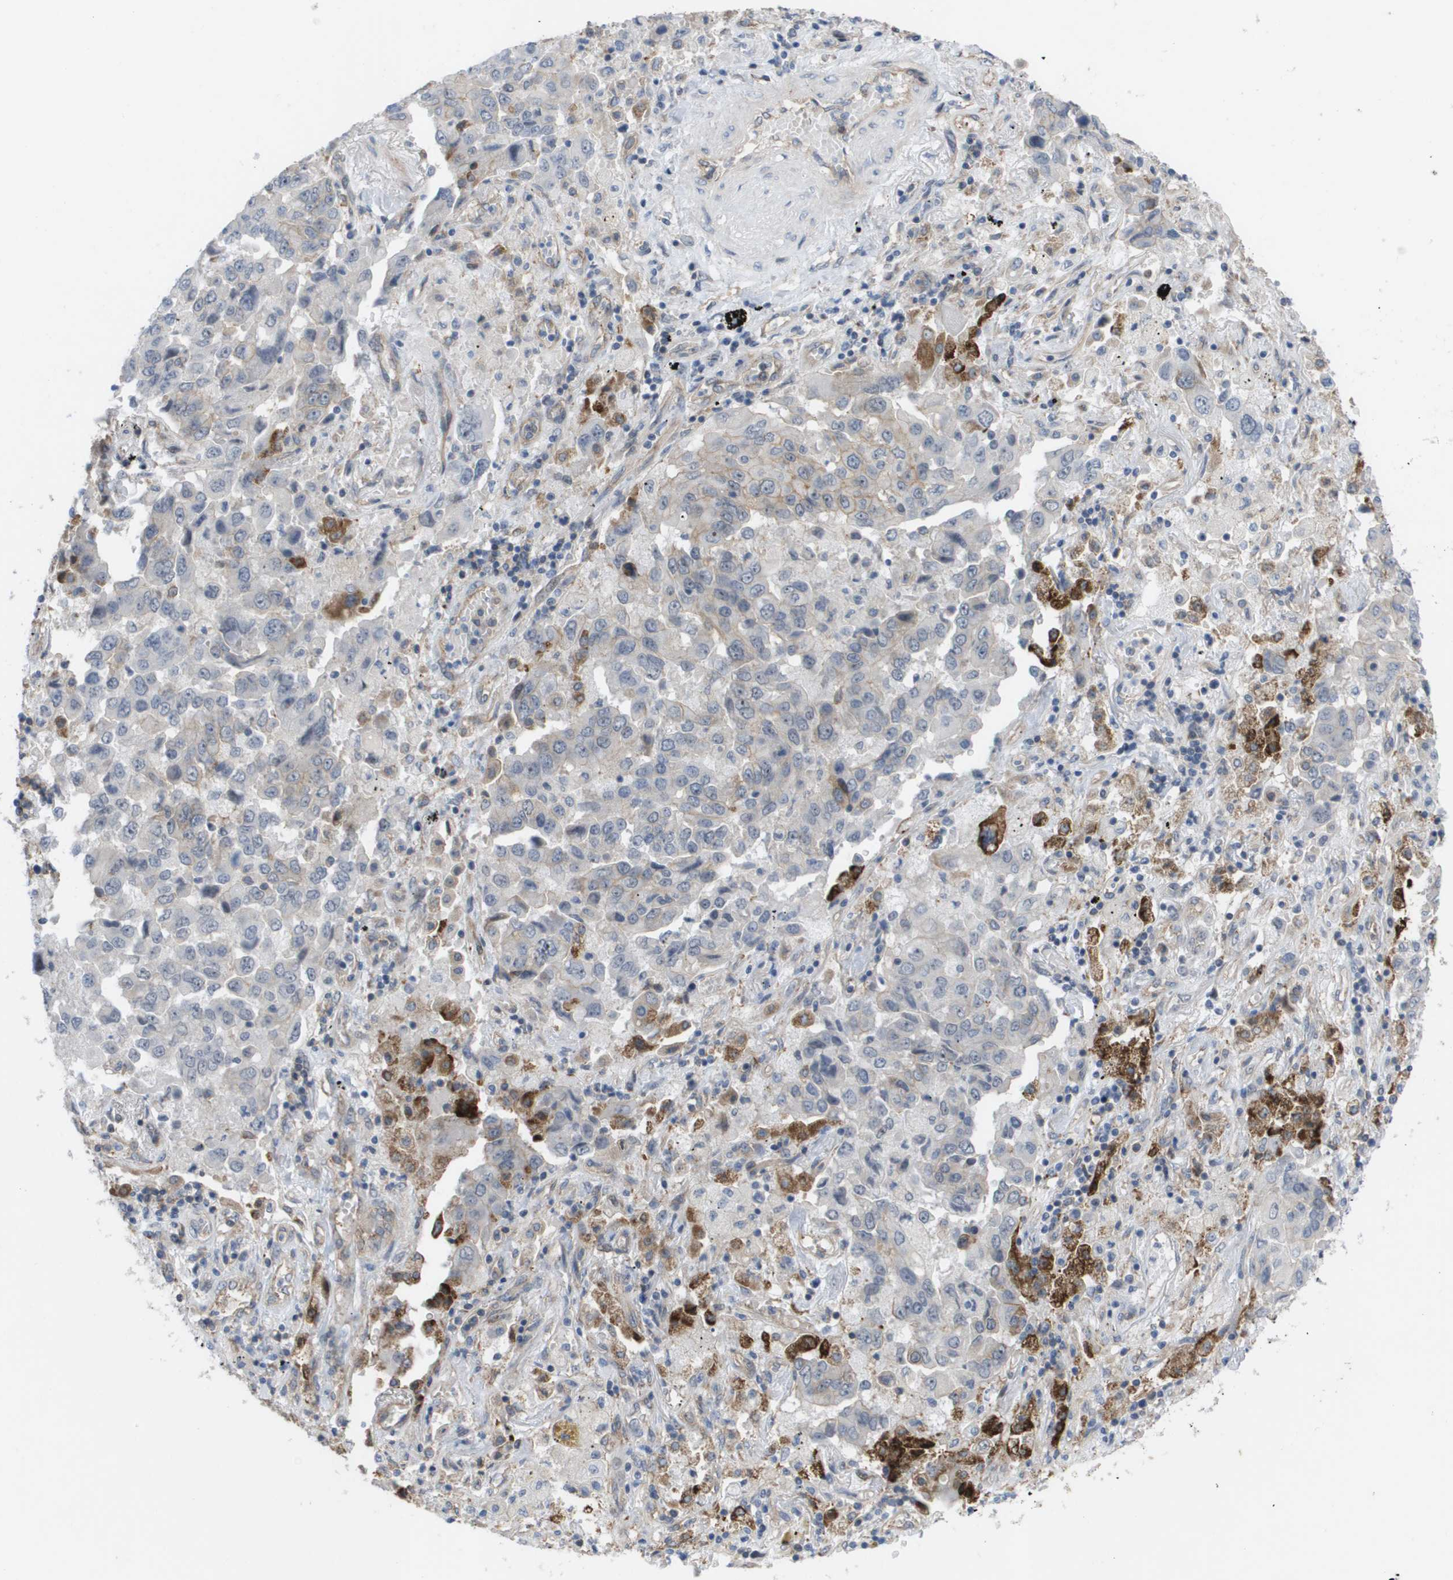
{"staining": {"intensity": "strong", "quantity": "<25%", "location": "cytoplasmic/membranous"}, "tissue": "lung cancer", "cell_type": "Tumor cells", "image_type": "cancer", "snomed": [{"axis": "morphology", "description": "Adenocarcinoma, NOS"}, {"axis": "topography", "description": "Lung"}], "caption": "Strong cytoplasmic/membranous positivity is seen in approximately <25% of tumor cells in lung cancer.", "gene": "MTARC2", "patient": {"sex": "female", "age": 65}}